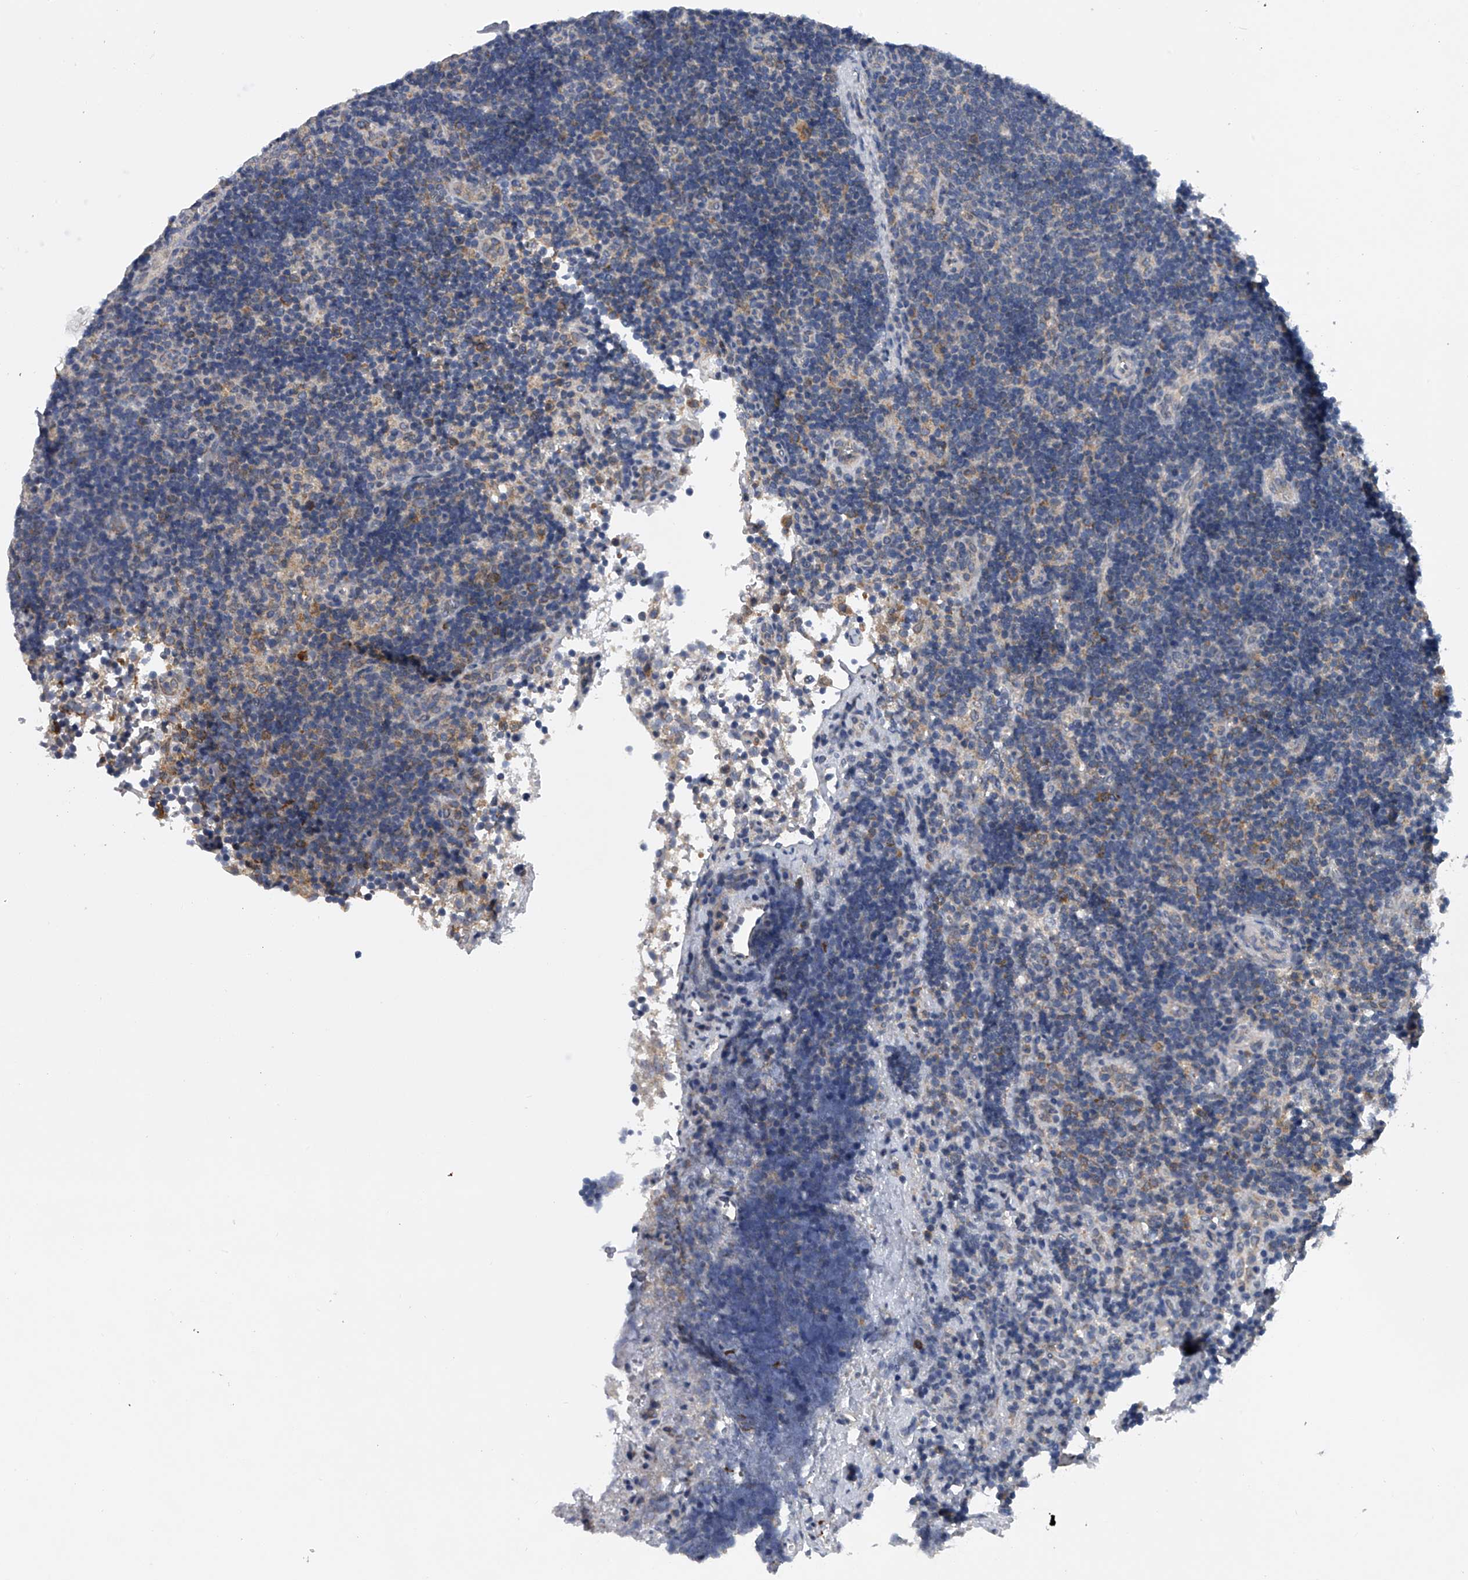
{"staining": {"intensity": "weak", "quantity": "<25%", "location": "cytoplasmic/membranous"}, "tissue": "lymph node", "cell_type": "Germinal center cells", "image_type": "normal", "snomed": [{"axis": "morphology", "description": "Normal tissue, NOS"}, {"axis": "topography", "description": "Lymph node"}], "caption": "Immunohistochemistry of normal lymph node shows no staining in germinal center cells. The staining is performed using DAB brown chromogen with nuclei counter-stained in using hematoxylin.", "gene": "RNF5", "patient": {"sex": "female", "age": 22}}